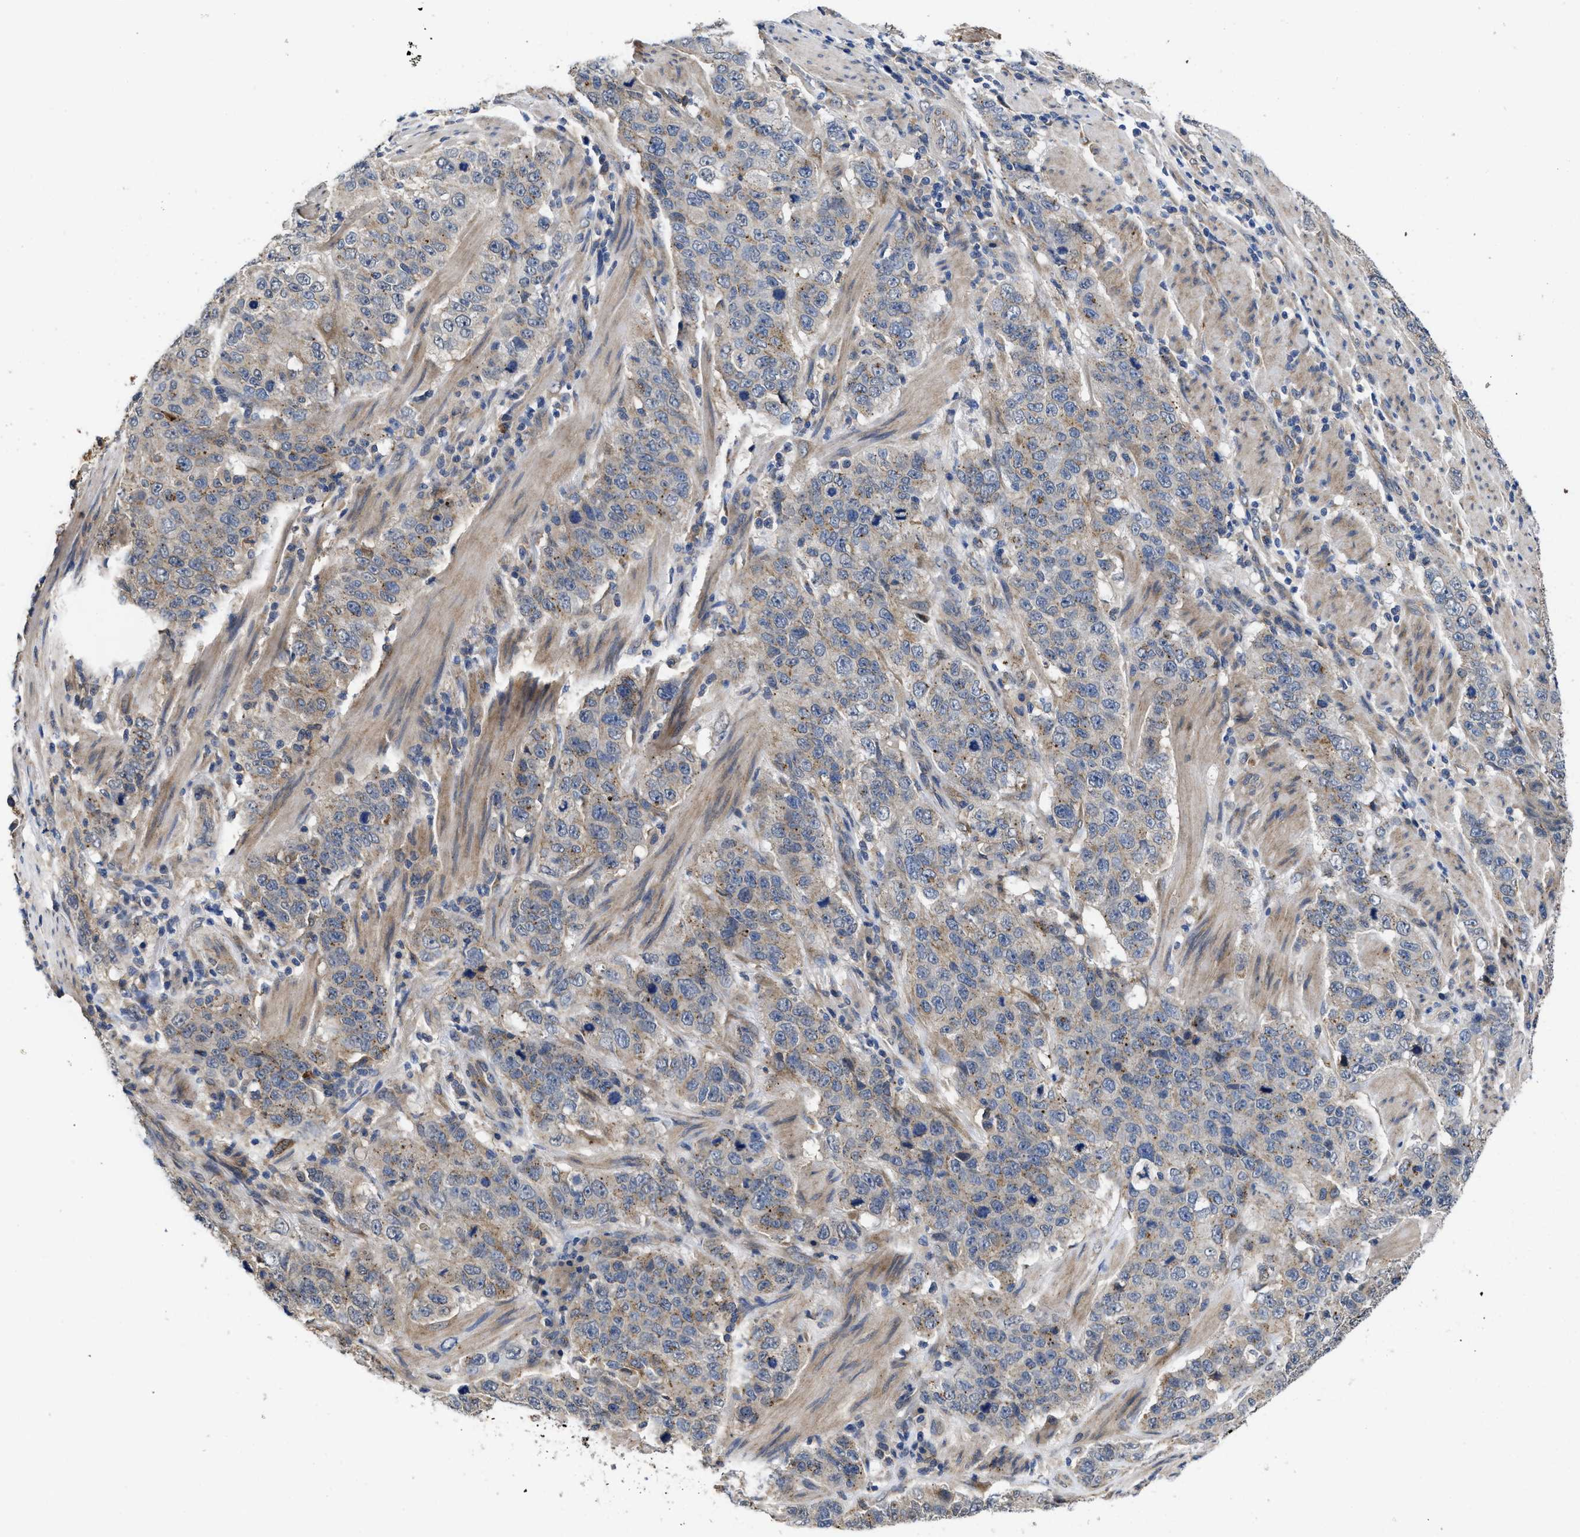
{"staining": {"intensity": "weak", "quantity": "<25%", "location": "cytoplasmic/membranous"}, "tissue": "stomach cancer", "cell_type": "Tumor cells", "image_type": "cancer", "snomed": [{"axis": "morphology", "description": "Adenocarcinoma, NOS"}, {"axis": "topography", "description": "Stomach"}], "caption": "High power microscopy photomicrograph of an immunohistochemistry histopathology image of adenocarcinoma (stomach), revealing no significant positivity in tumor cells.", "gene": "PKD2", "patient": {"sex": "male", "age": 48}}